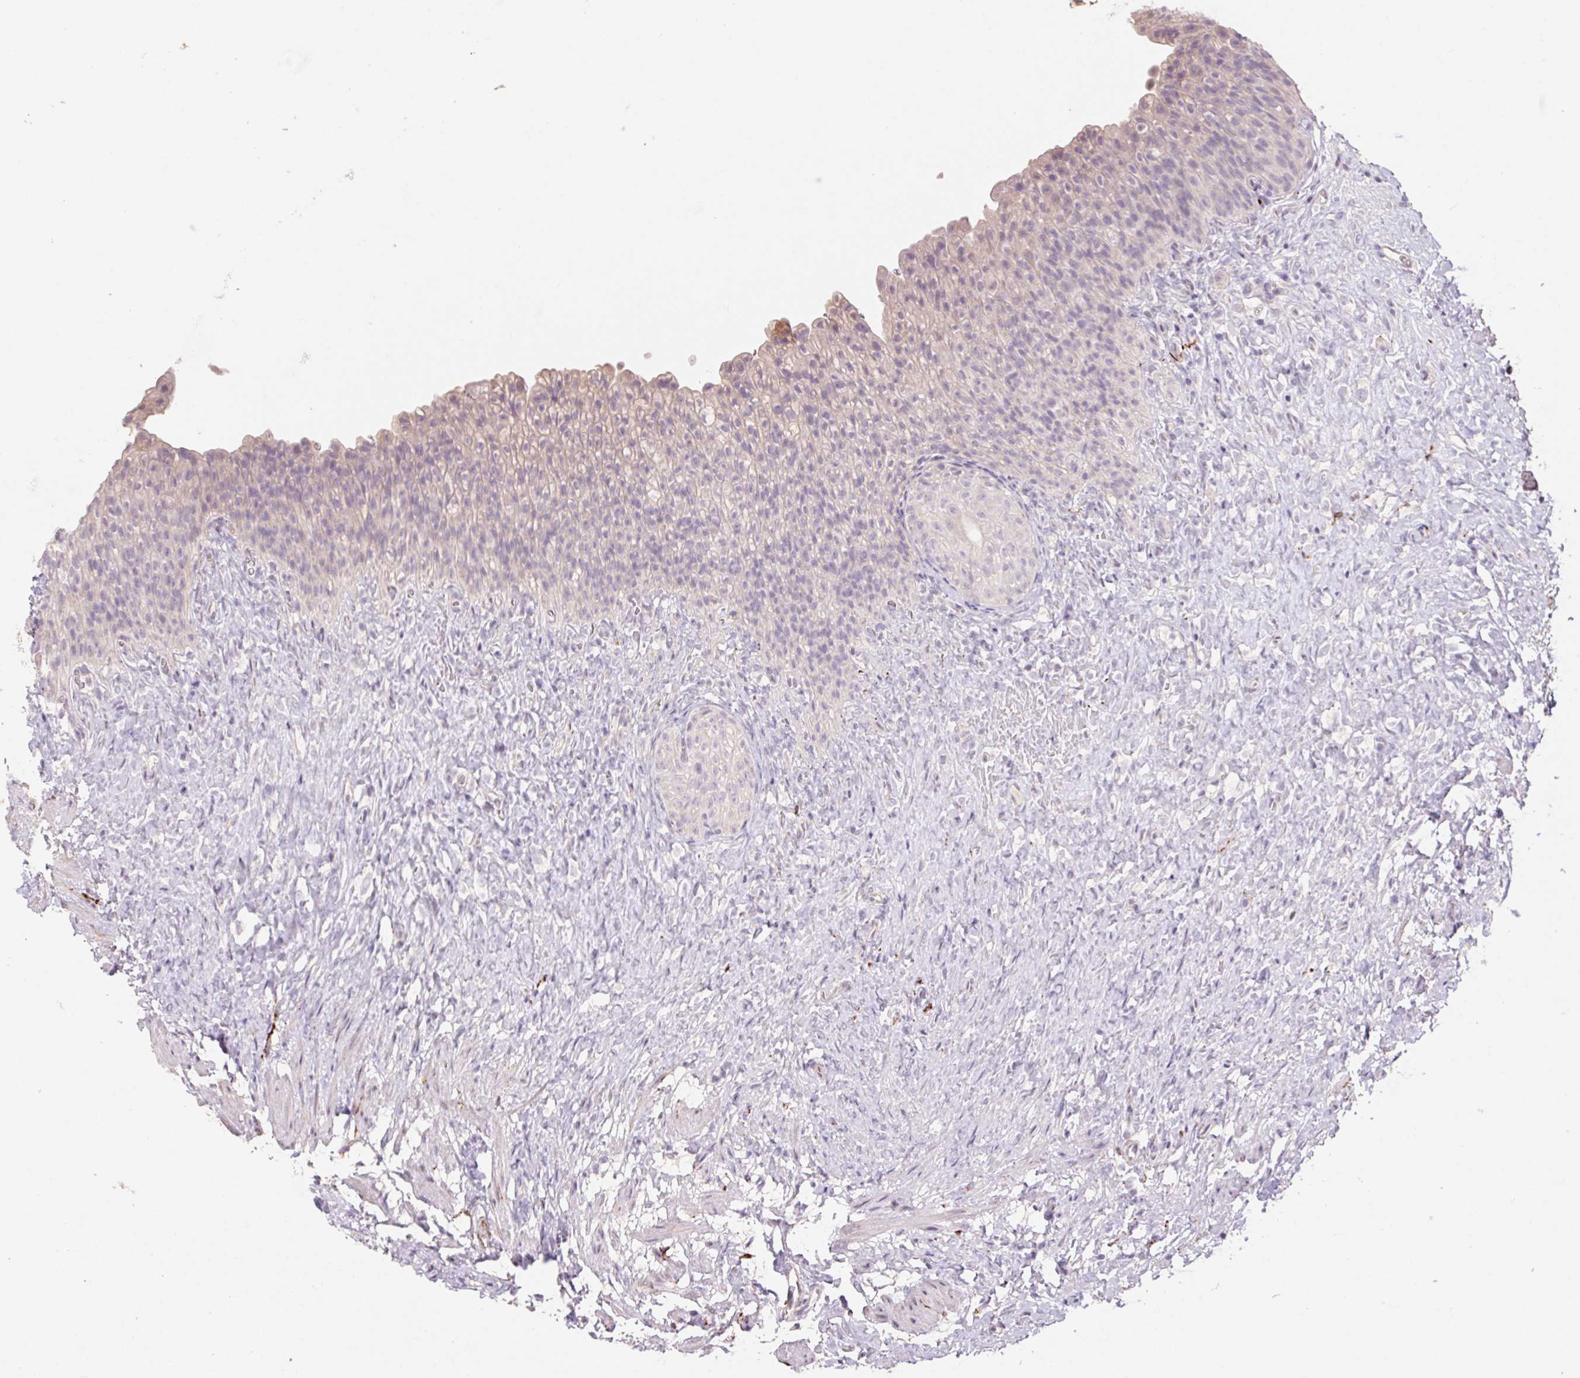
{"staining": {"intensity": "weak", "quantity": "<25%", "location": "cytoplasmic/membranous"}, "tissue": "urinary bladder", "cell_type": "Urothelial cells", "image_type": "normal", "snomed": [{"axis": "morphology", "description": "Normal tissue, NOS"}, {"axis": "topography", "description": "Urinary bladder"}, {"axis": "topography", "description": "Prostate"}], "caption": "The immunohistochemistry photomicrograph has no significant positivity in urothelial cells of urinary bladder. Brightfield microscopy of immunohistochemistry stained with DAB (3,3'-diaminobenzidine) (brown) and hematoxylin (blue), captured at high magnification.", "gene": "GRM2", "patient": {"sex": "male", "age": 76}}